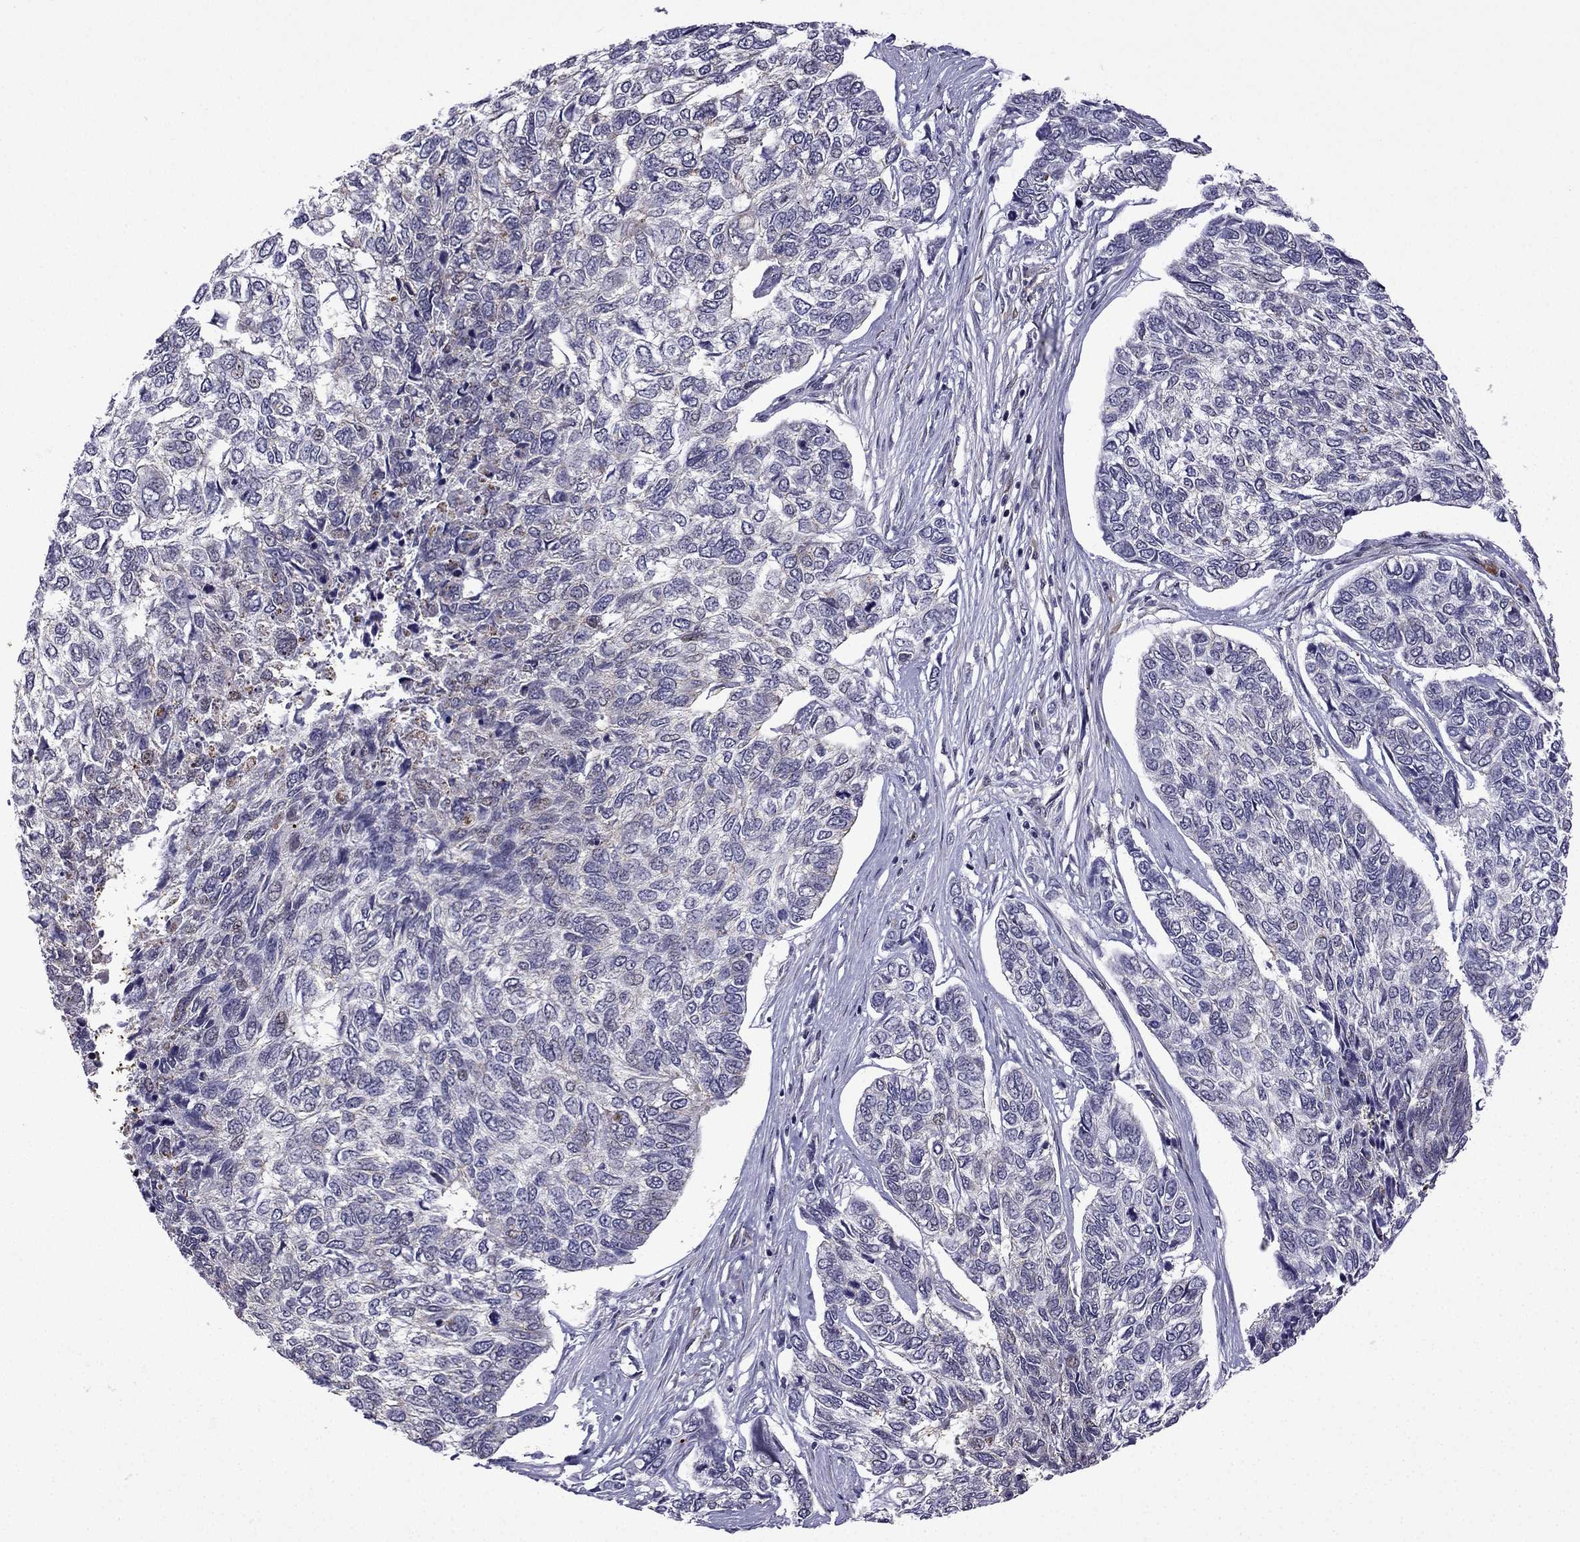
{"staining": {"intensity": "negative", "quantity": "none", "location": "none"}, "tissue": "skin cancer", "cell_type": "Tumor cells", "image_type": "cancer", "snomed": [{"axis": "morphology", "description": "Basal cell carcinoma"}, {"axis": "topography", "description": "Skin"}], "caption": "Tumor cells show no significant positivity in skin cancer (basal cell carcinoma).", "gene": "FGF3", "patient": {"sex": "female", "age": 65}}